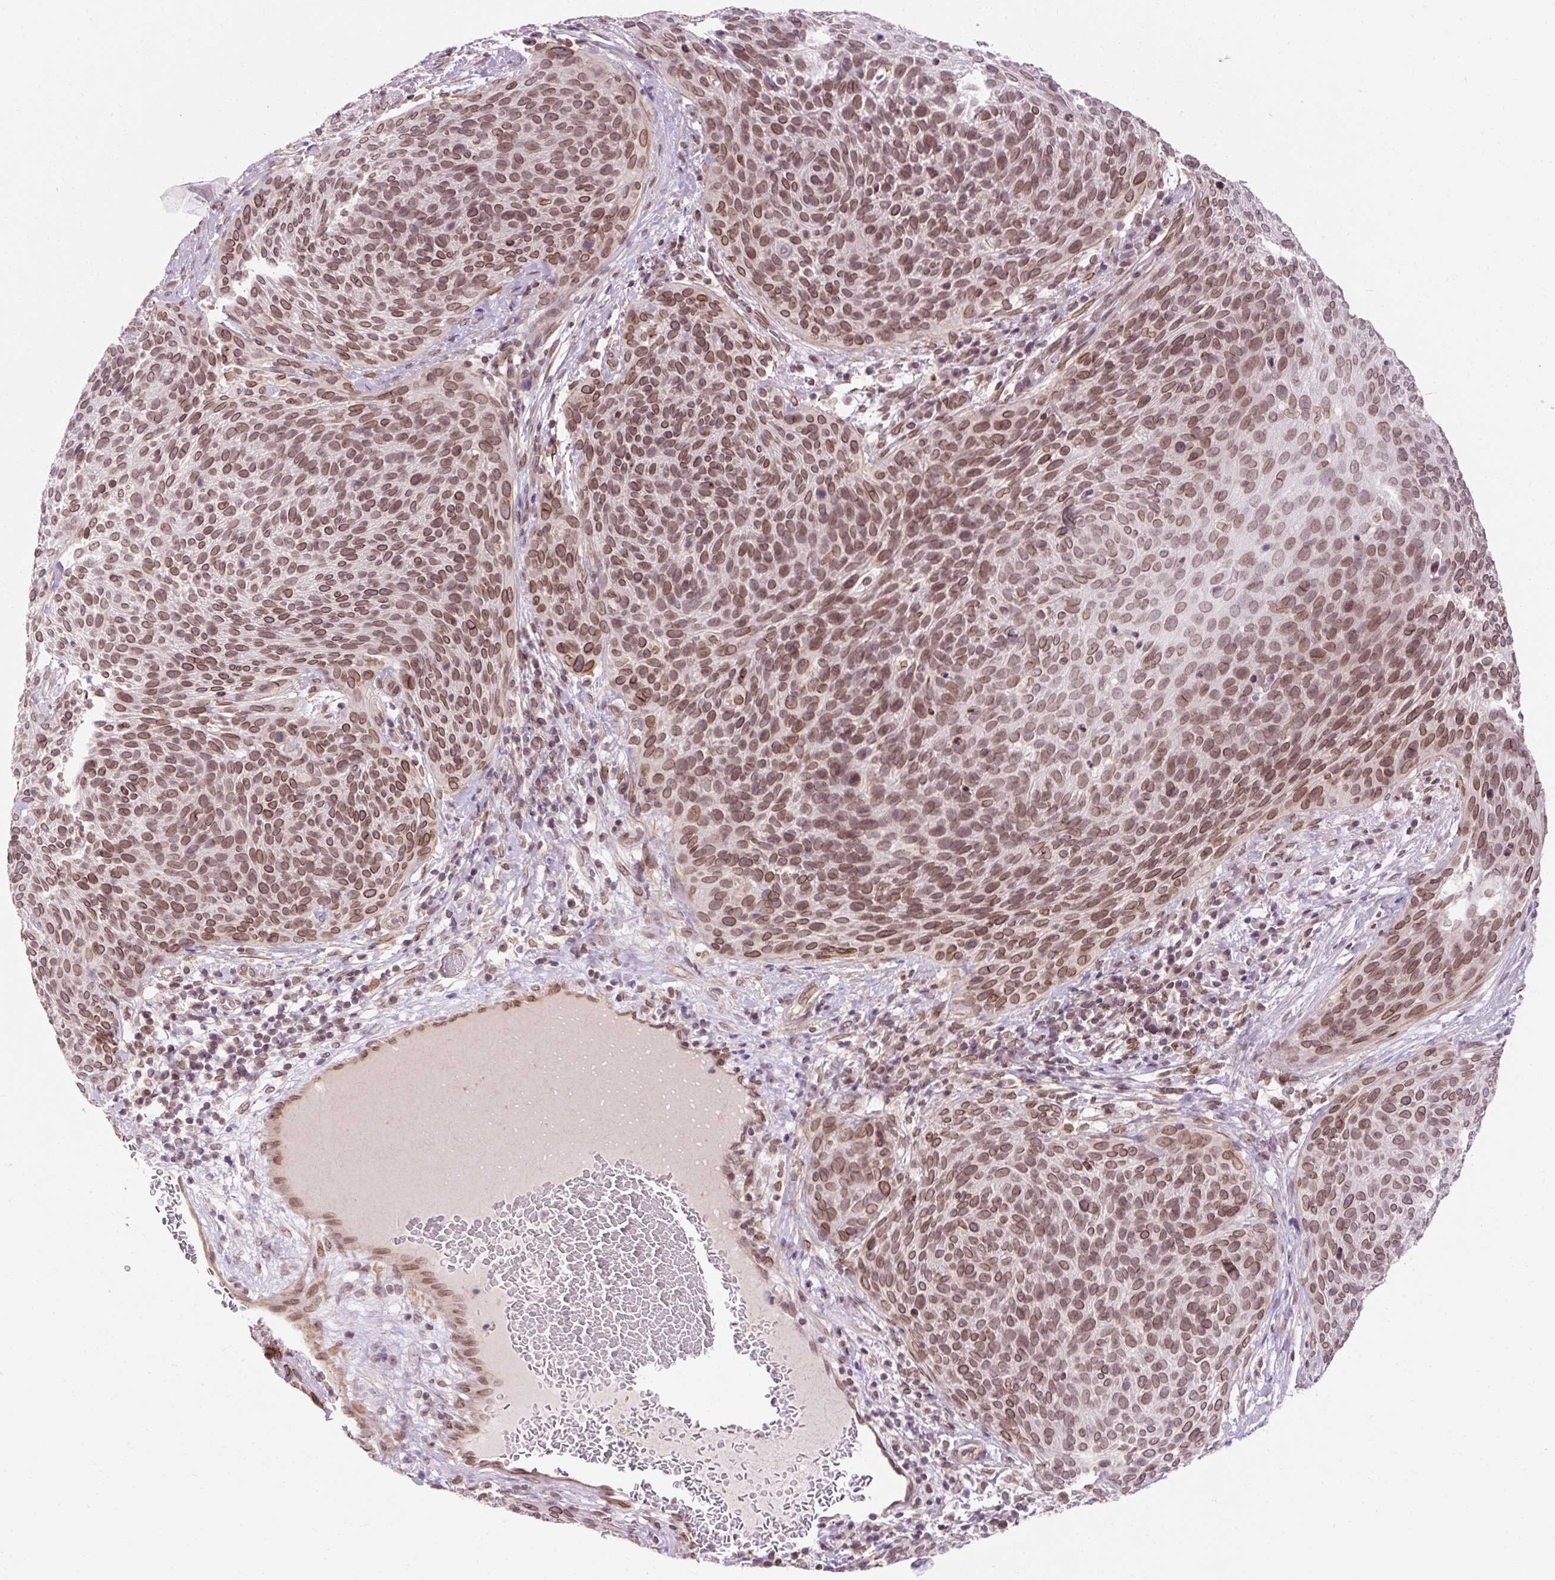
{"staining": {"intensity": "moderate", "quantity": ">75%", "location": "cytoplasmic/membranous,nuclear"}, "tissue": "cervical cancer", "cell_type": "Tumor cells", "image_type": "cancer", "snomed": [{"axis": "morphology", "description": "Squamous cell carcinoma, NOS"}, {"axis": "topography", "description": "Cervix"}], "caption": "Human cervical cancer (squamous cell carcinoma) stained with a protein marker shows moderate staining in tumor cells.", "gene": "ZNF610", "patient": {"sex": "female", "age": 31}}